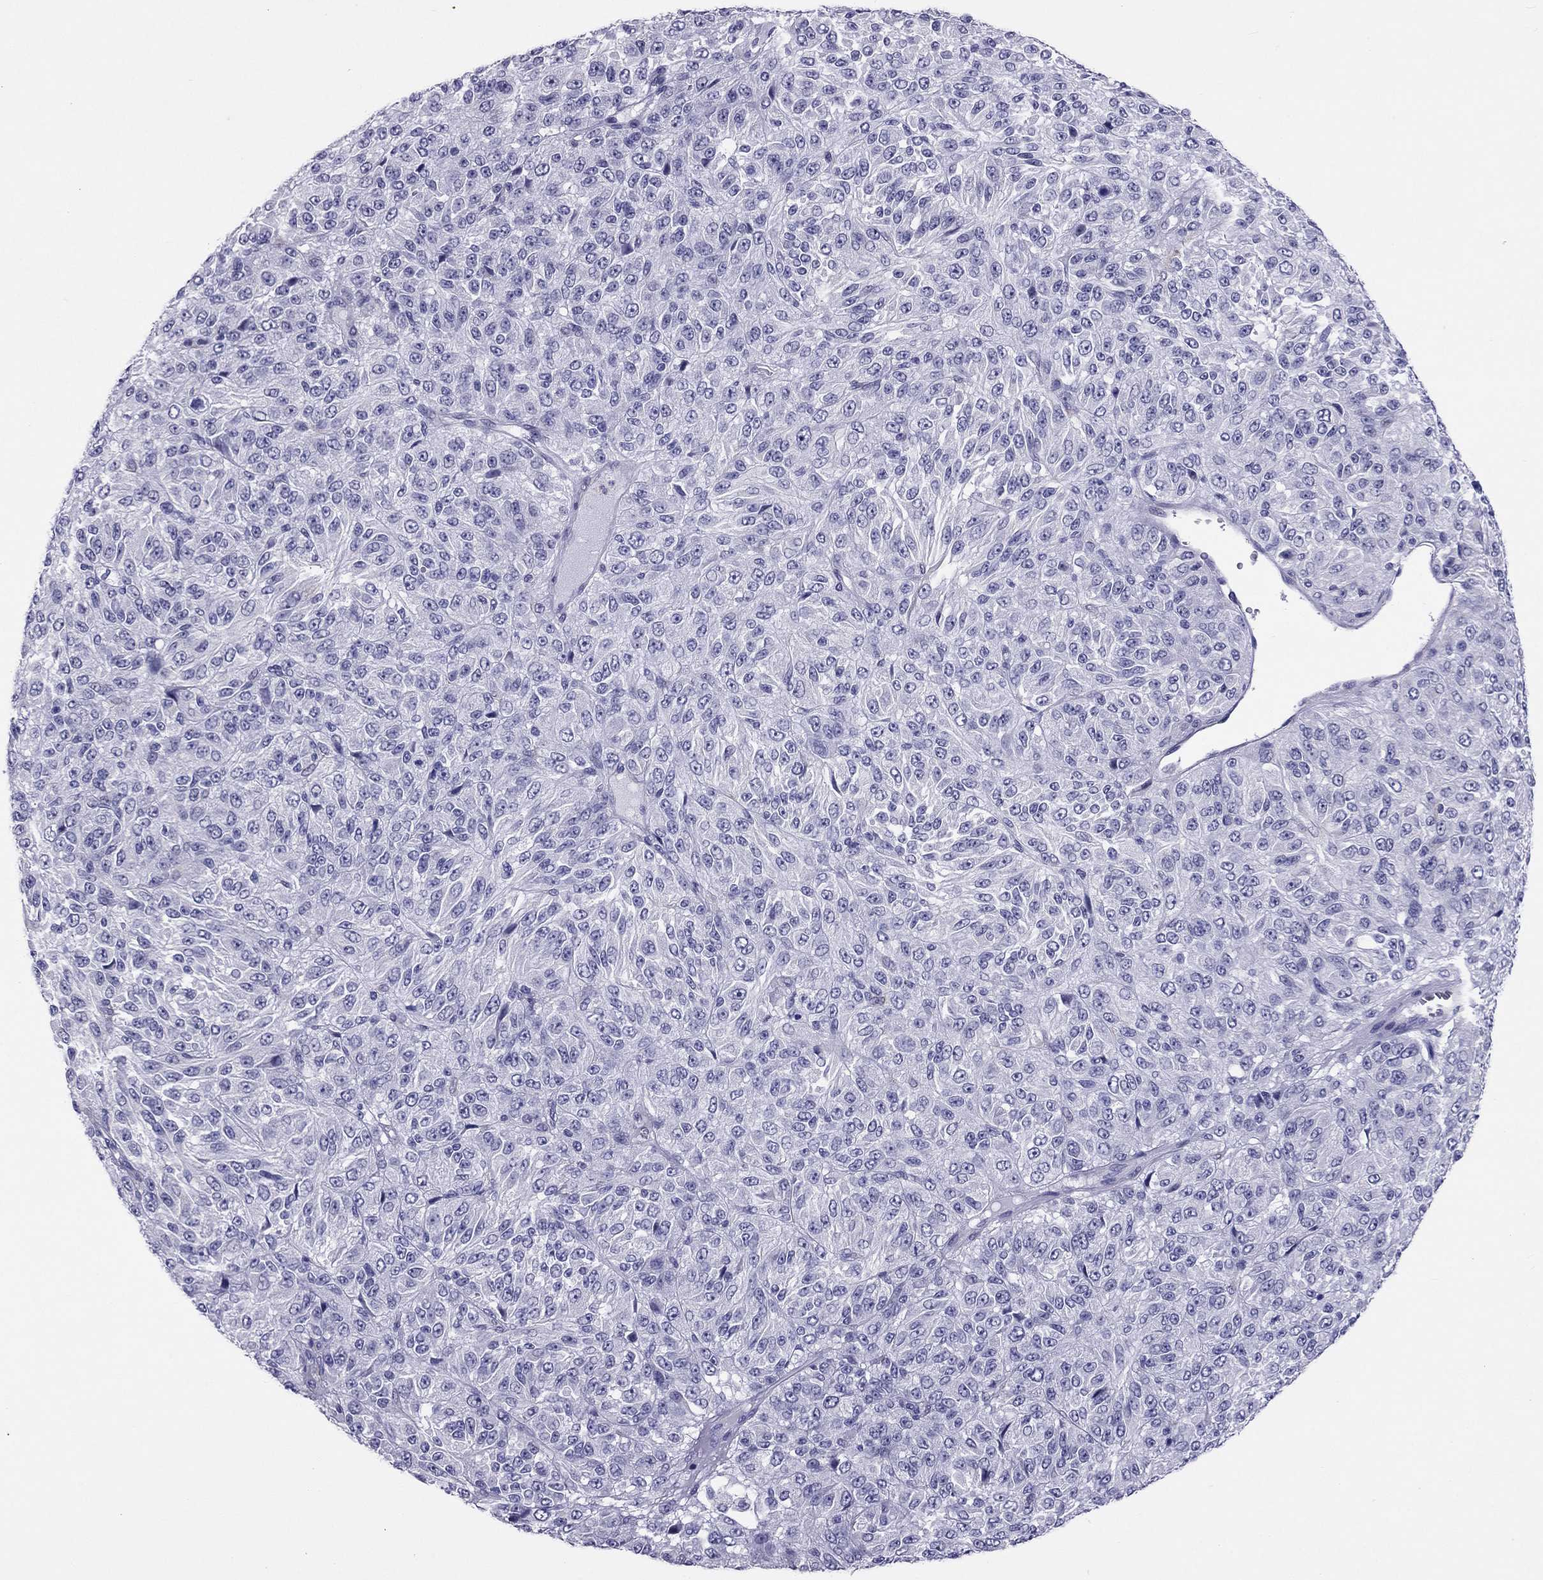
{"staining": {"intensity": "negative", "quantity": "none", "location": "none"}, "tissue": "melanoma", "cell_type": "Tumor cells", "image_type": "cancer", "snomed": [{"axis": "morphology", "description": "Malignant melanoma, Metastatic site"}, {"axis": "topography", "description": "Brain"}], "caption": "IHC photomicrograph of neoplastic tissue: human malignant melanoma (metastatic site) stained with DAB reveals no significant protein staining in tumor cells.", "gene": "CROCC2", "patient": {"sex": "female", "age": 56}}